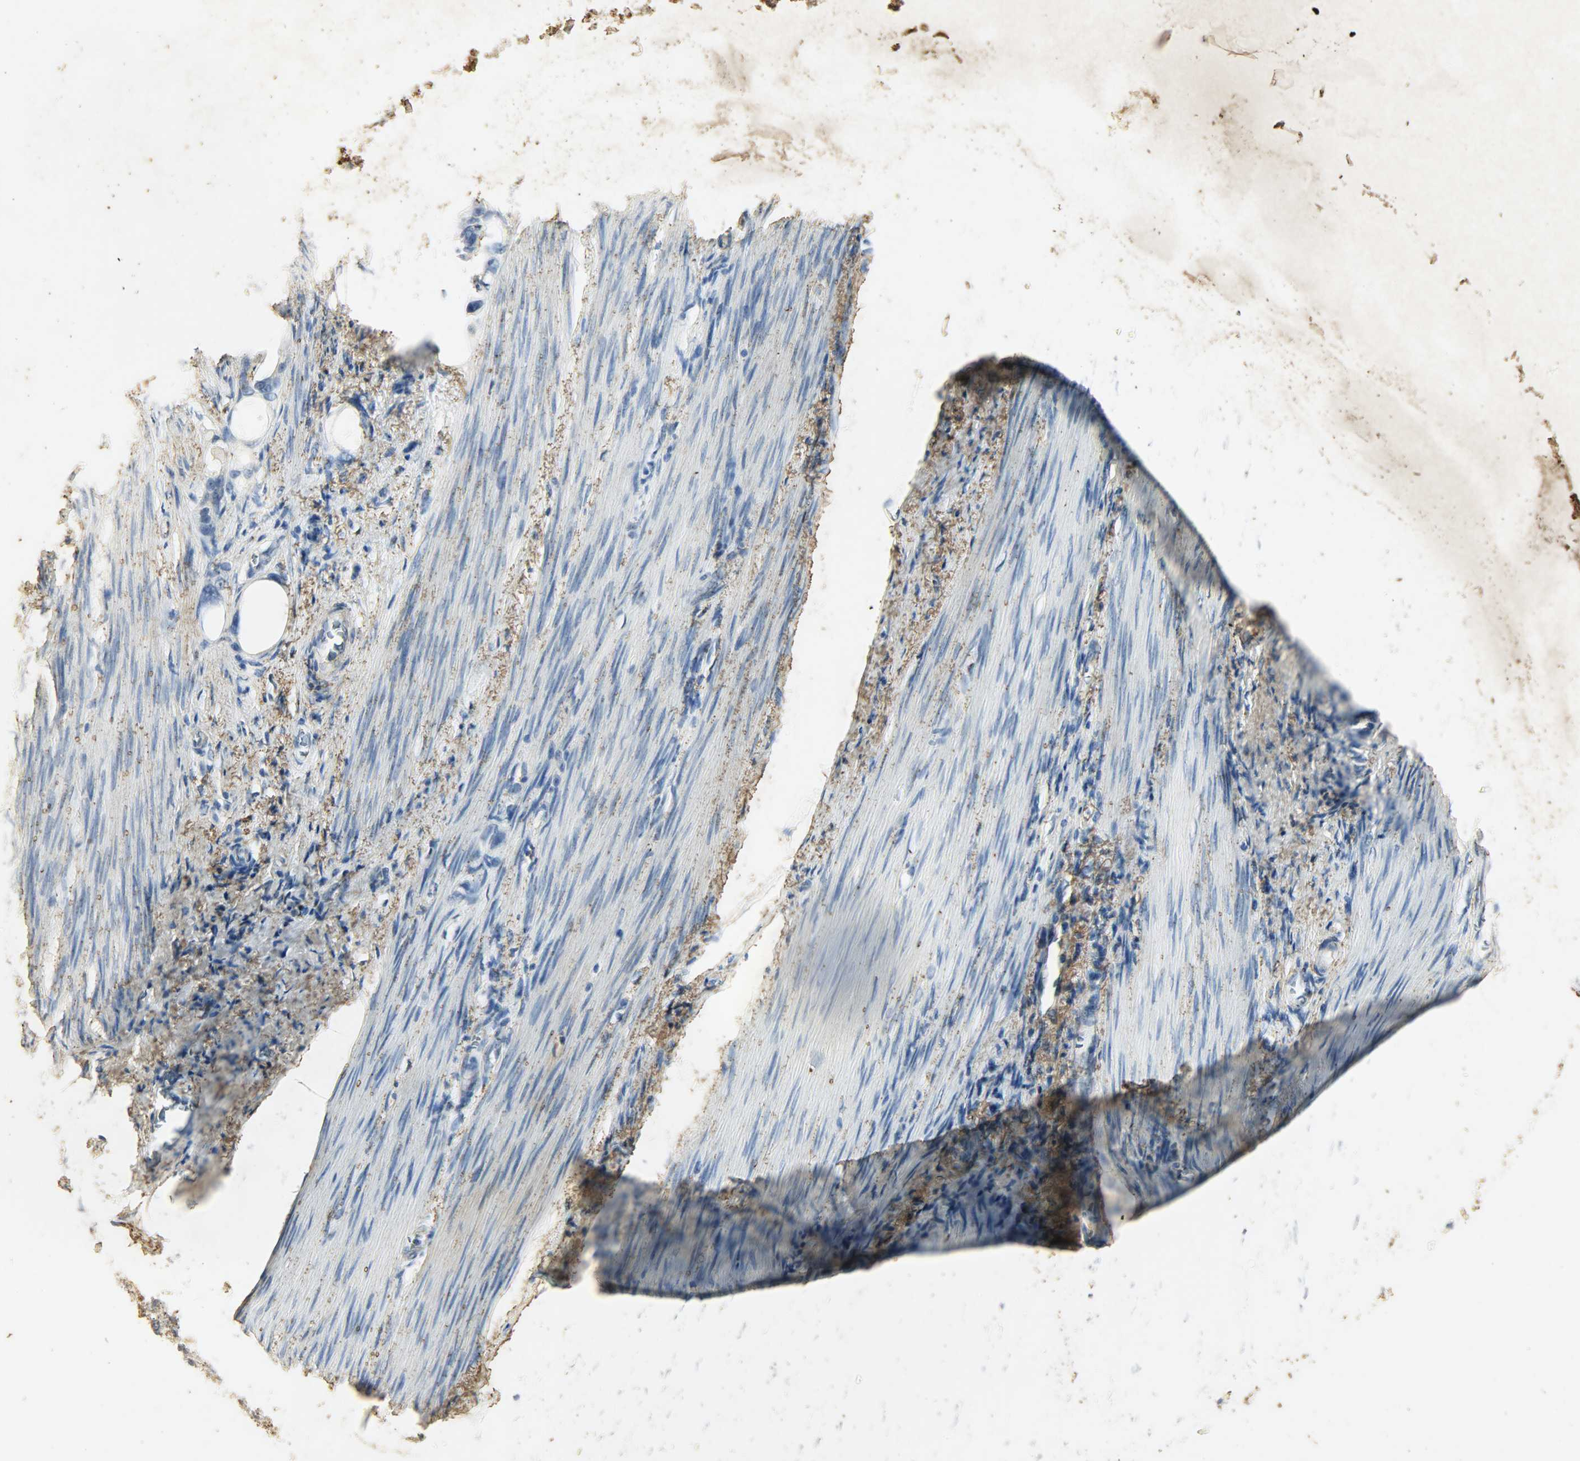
{"staining": {"intensity": "negative", "quantity": "none", "location": "none"}, "tissue": "stomach cancer", "cell_type": "Tumor cells", "image_type": "cancer", "snomed": [{"axis": "morphology", "description": "Adenocarcinoma, NOS"}, {"axis": "topography", "description": "Stomach"}], "caption": "This image is of stomach cancer (adenocarcinoma) stained with immunohistochemistry (IHC) to label a protein in brown with the nuclei are counter-stained blue. There is no staining in tumor cells. (DAB IHC visualized using brightfield microscopy, high magnification).", "gene": "ASB9", "patient": {"sex": "female", "age": 75}}